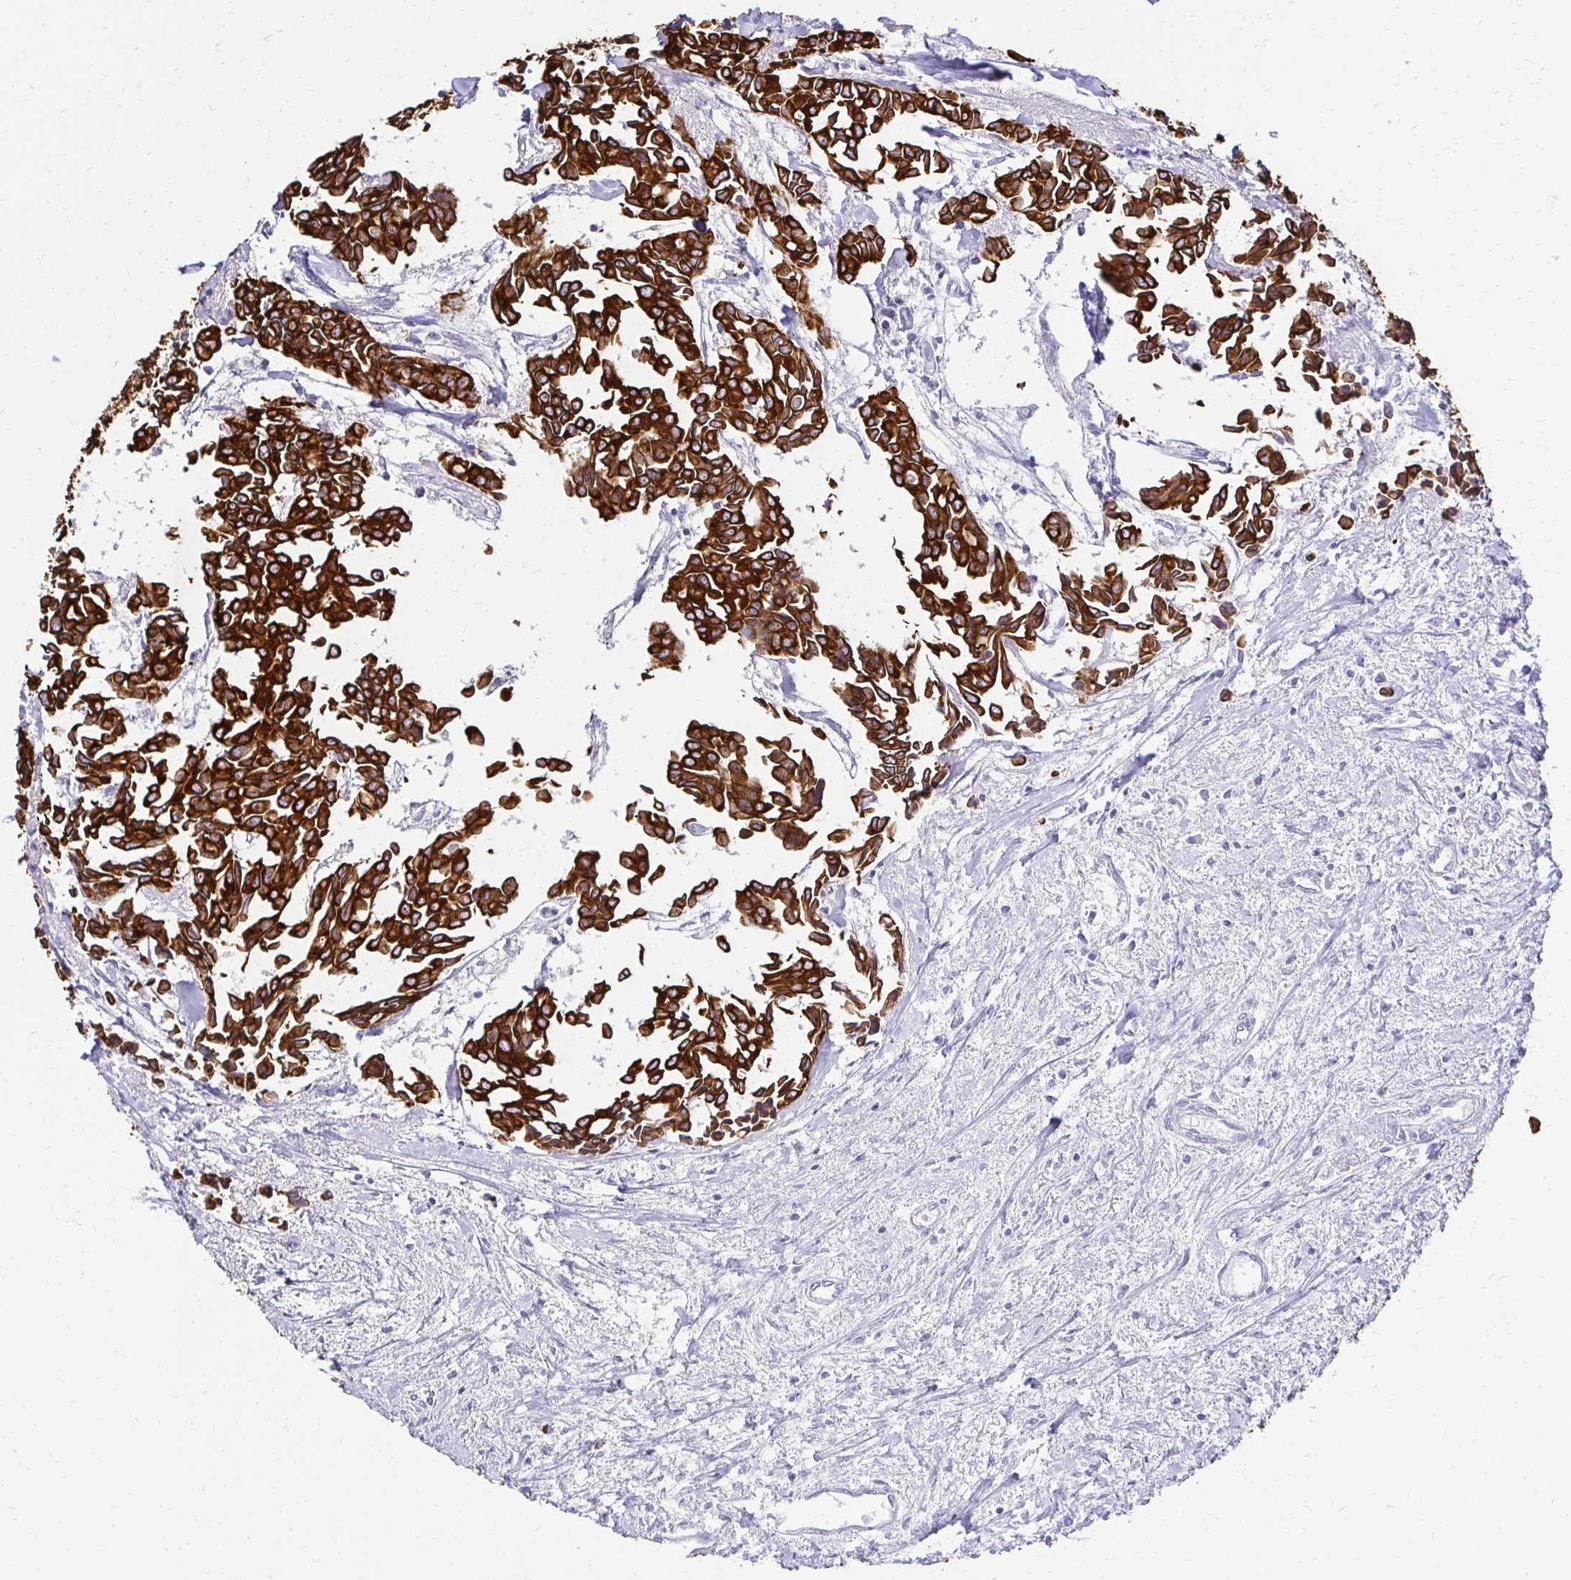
{"staining": {"intensity": "strong", "quantity": ">75%", "location": "cytoplasmic/membranous"}, "tissue": "breast cancer", "cell_type": "Tumor cells", "image_type": "cancer", "snomed": [{"axis": "morphology", "description": "Duct carcinoma"}, {"axis": "topography", "description": "Breast"}], "caption": "The micrograph reveals a brown stain indicating the presence of a protein in the cytoplasmic/membranous of tumor cells in breast cancer (intraductal carcinoma). (DAB = brown stain, brightfield microscopy at high magnification).", "gene": "C1QTNF2", "patient": {"sex": "female", "age": 54}}